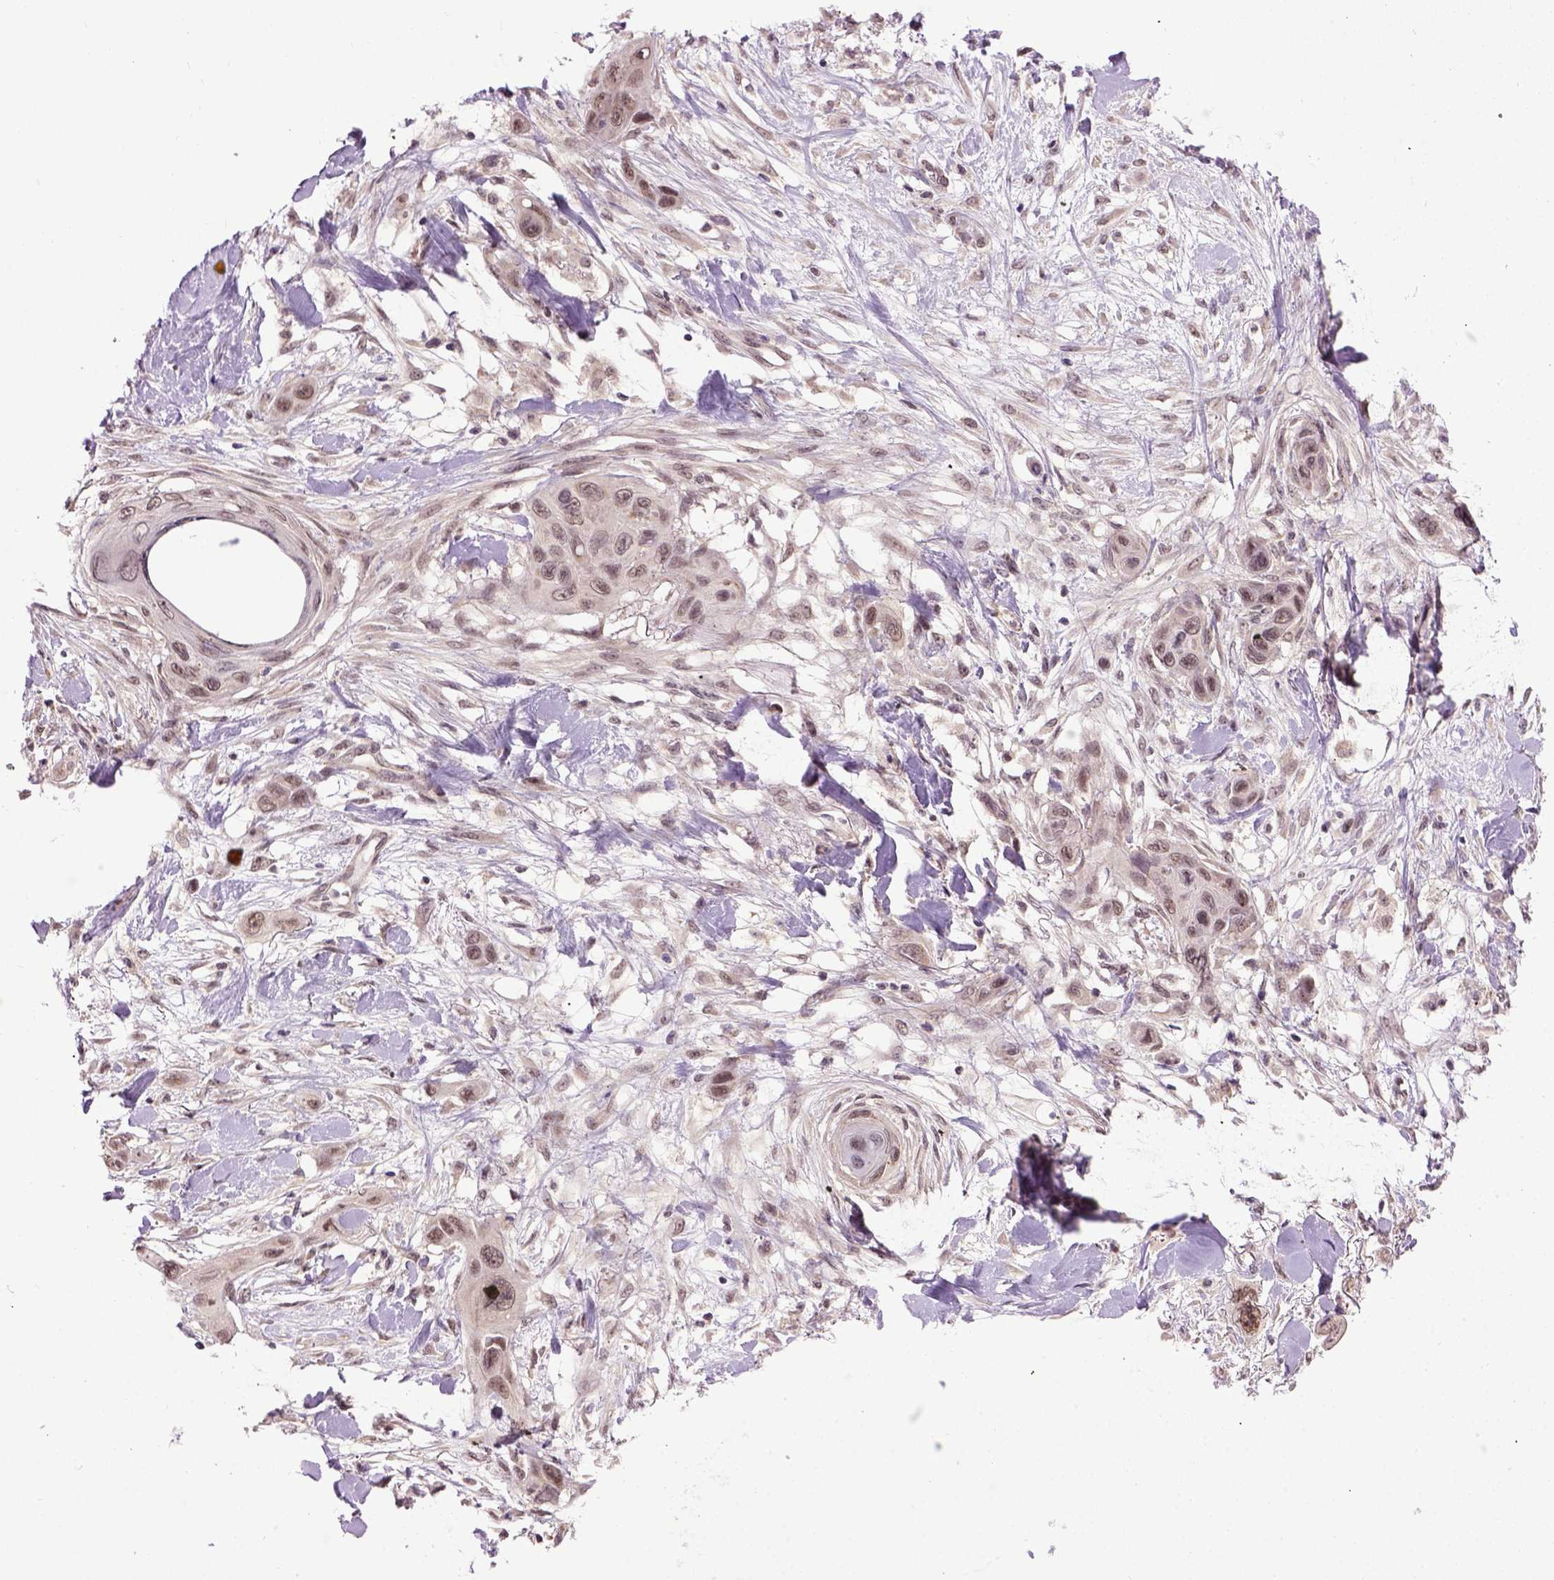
{"staining": {"intensity": "moderate", "quantity": "<25%", "location": "nuclear"}, "tissue": "skin cancer", "cell_type": "Tumor cells", "image_type": "cancer", "snomed": [{"axis": "morphology", "description": "Squamous cell carcinoma, NOS"}, {"axis": "topography", "description": "Skin"}], "caption": "Immunohistochemistry of human skin cancer demonstrates low levels of moderate nuclear expression in approximately <25% of tumor cells.", "gene": "RAB43", "patient": {"sex": "male", "age": 79}}